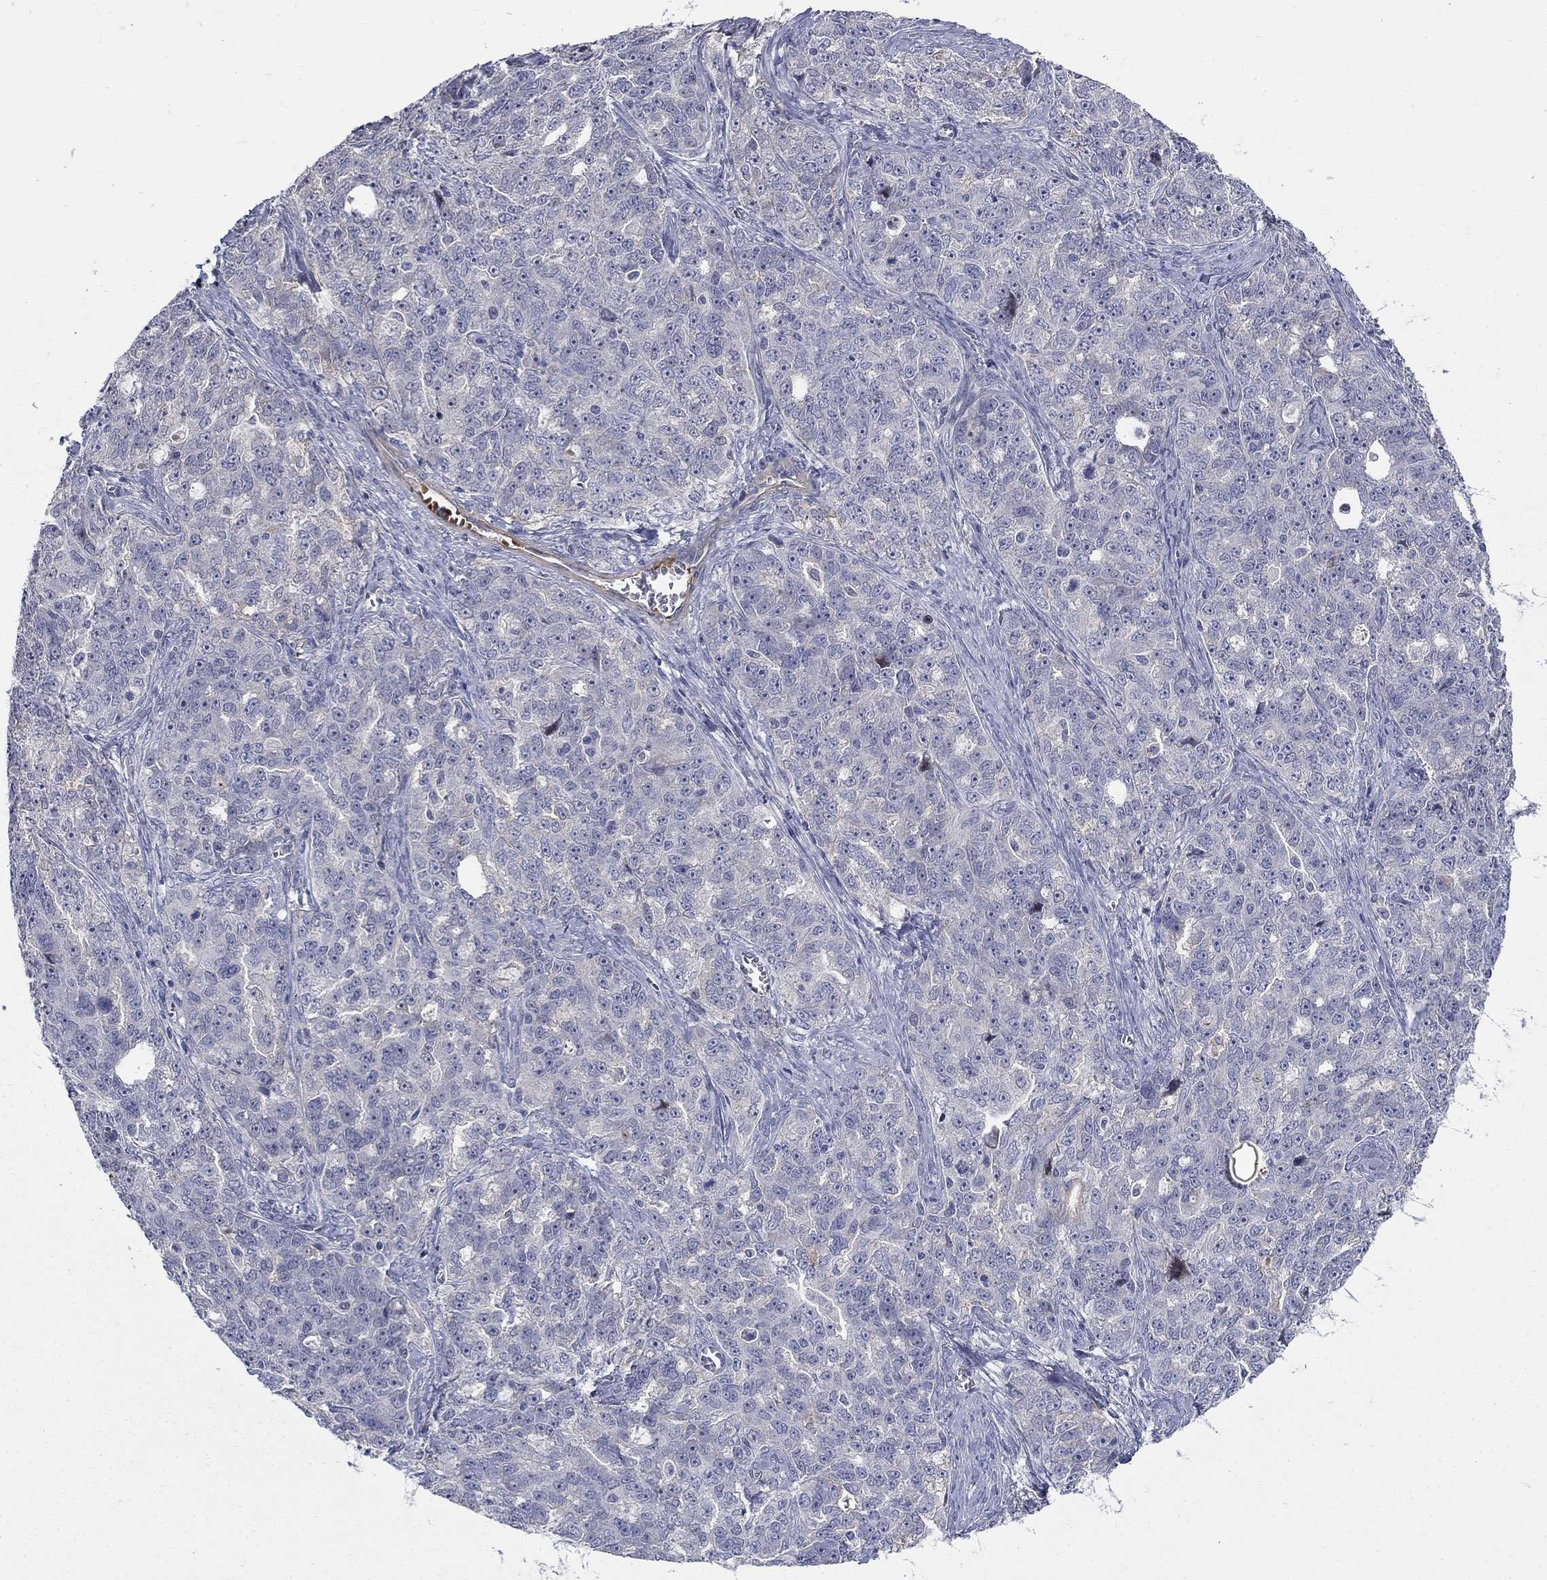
{"staining": {"intensity": "negative", "quantity": "none", "location": "none"}, "tissue": "ovarian cancer", "cell_type": "Tumor cells", "image_type": "cancer", "snomed": [{"axis": "morphology", "description": "Cystadenocarcinoma, serous, NOS"}, {"axis": "topography", "description": "Ovary"}], "caption": "Histopathology image shows no significant protein staining in tumor cells of ovarian serous cystadenocarcinoma.", "gene": "SLC1A1", "patient": {"sex": "female", "age": 51}}